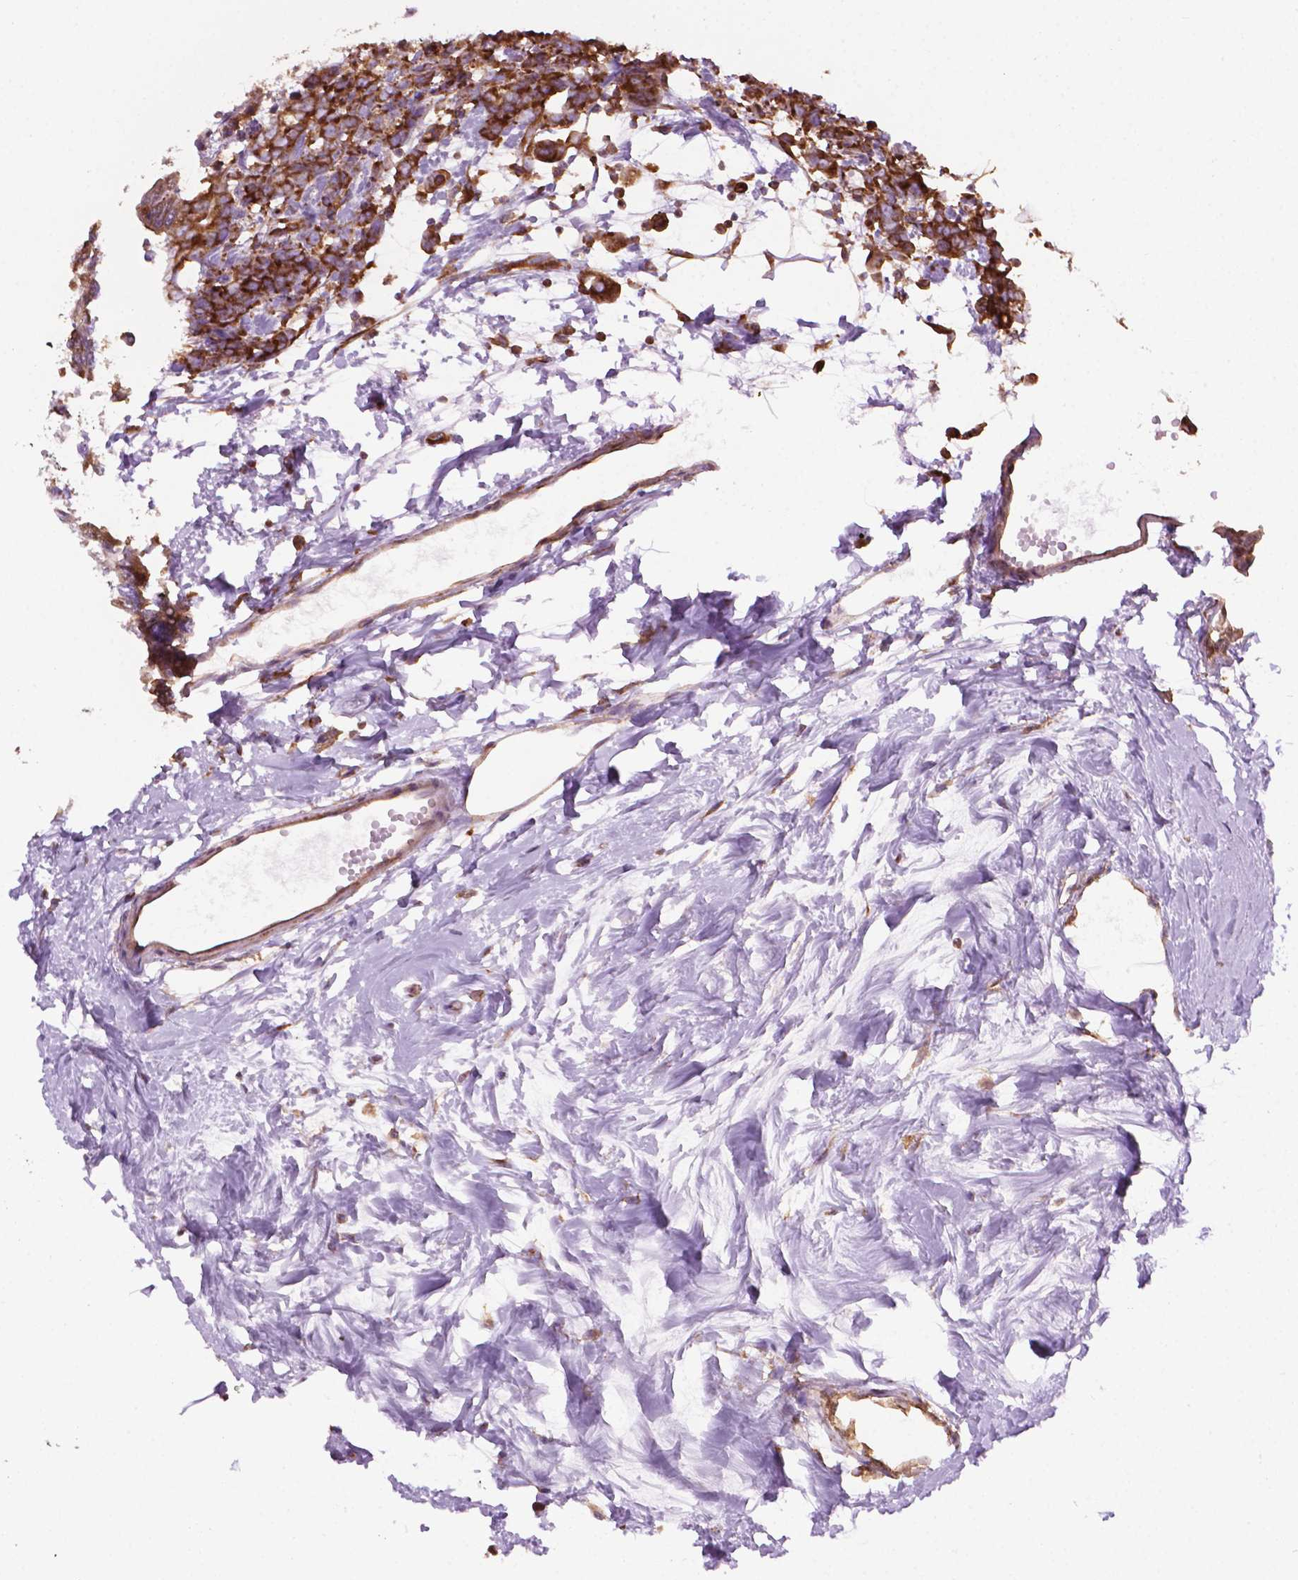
{"staining": {"intensity": "strong", "quantity": ">75%", "location": "cytoplasmic/membranous"}, "tissue": "breast cancer", "cell_type": "Tumor cells", "image_type": "cancer", "snomed": [{"axis": "morphology", "description": "Duct carcinoma"}, {"axis": "topography", "description": "Breast"}], "caption": "There is high levels of strong cytoplasmic/membranous positivity in tumor cells of breast cancer (intraductal carcinoma), as demonstrated by immunohistochemical staining (brown color).", "gene": "RPL29", "patient": {"sex": "female", "age": 40}}